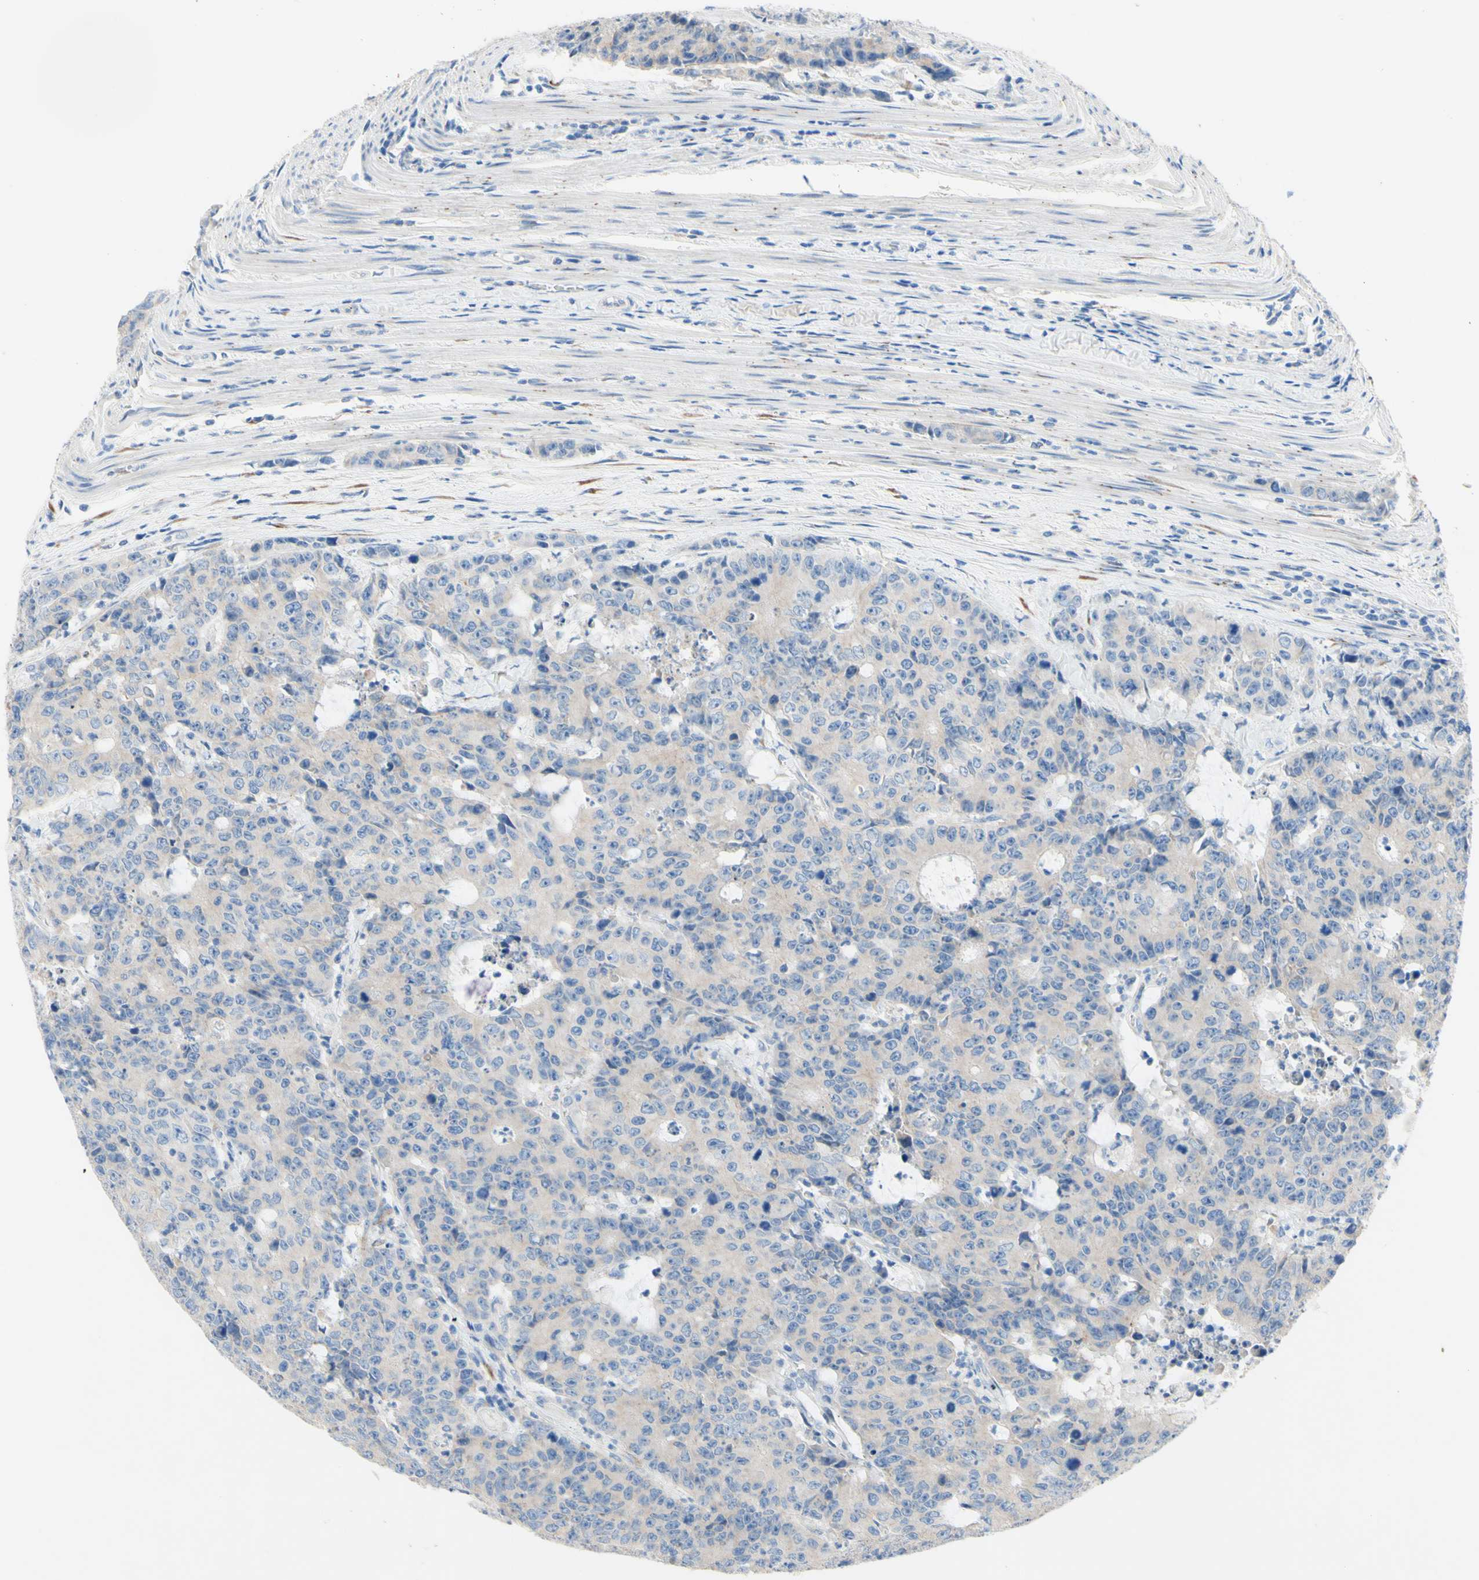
{"staining": {"intensity": "negative", "quantity": "none", "location": "none"}, "tissue": "colorectal cancer", "cell_type": "Tumor cells", "image_type": "cancer", "snomed": [{"axis": "morphology", "description": "Adenocarcinoma, NOS"}, {"axis": "topography", "description": "Colon"}], "caption": "Human colorectal cancer stained for a protein using immunohistochemistry displays no staining in tumor cells.", "gene": "TMIGD2", "patient": {"sex": "female", "age": 86}}